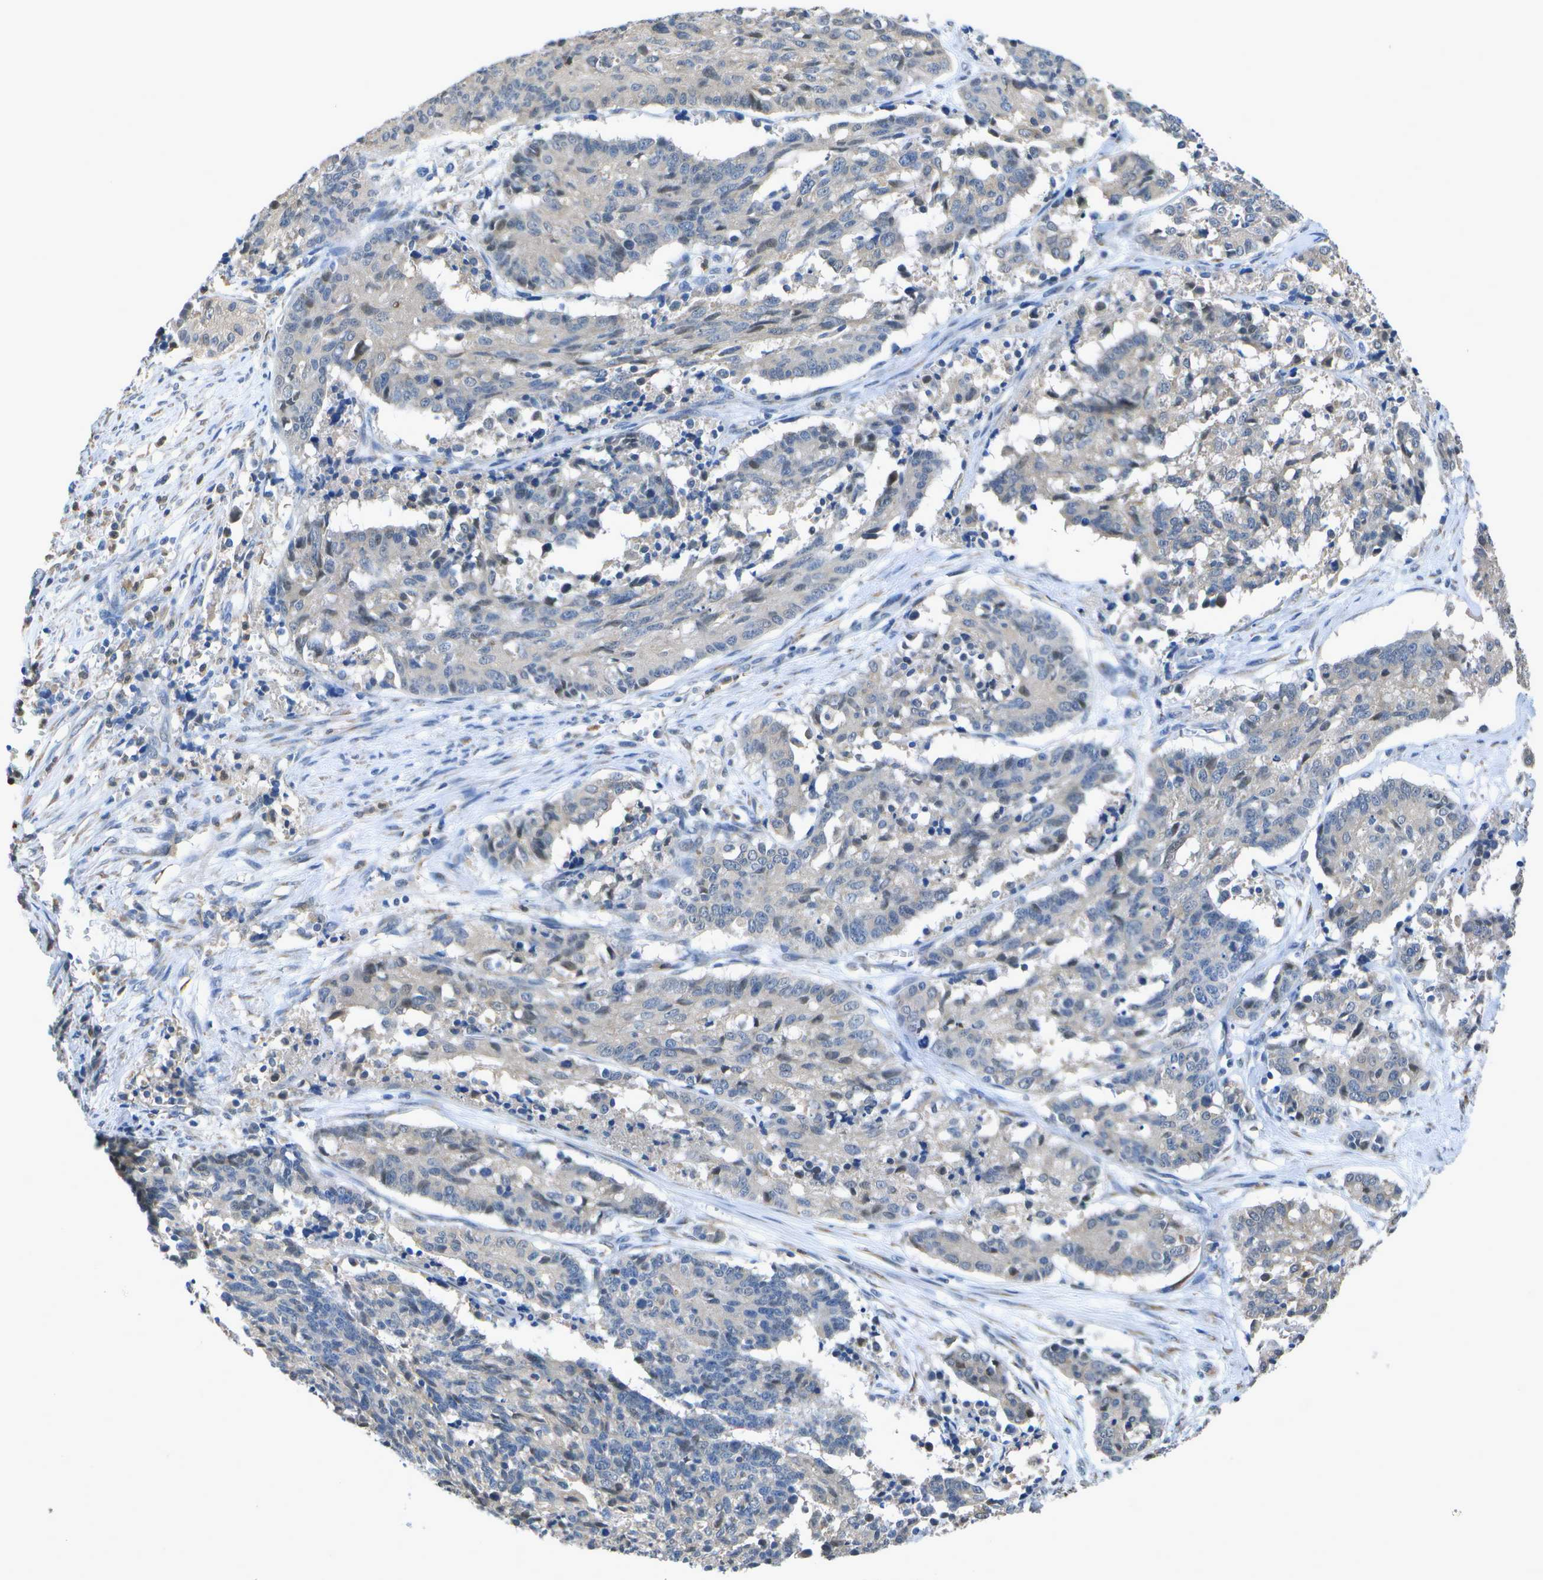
{"staining": {"intensity": "negative", "quantity": "none", "location": "none"}, "tissue": "cervical cancer", "cell_type": "Tumor cells", "image_type": "cancer", "snomed": [{"axis": "morphology", "description": "Squamous cell carcinoma, NOS"}, {"axis": "topography", "description": "Cervix"}], "caption": "This photomicrograph is of cervical cancer (squamous cell carcinoma) stained with immunohistochemistry (IHC) to label a protein in brown with the nuclei are counter-stained blue. There is no expression in tumor cells.", "gene": "DSE", "patient": {"sex": "female", "age": 35}}